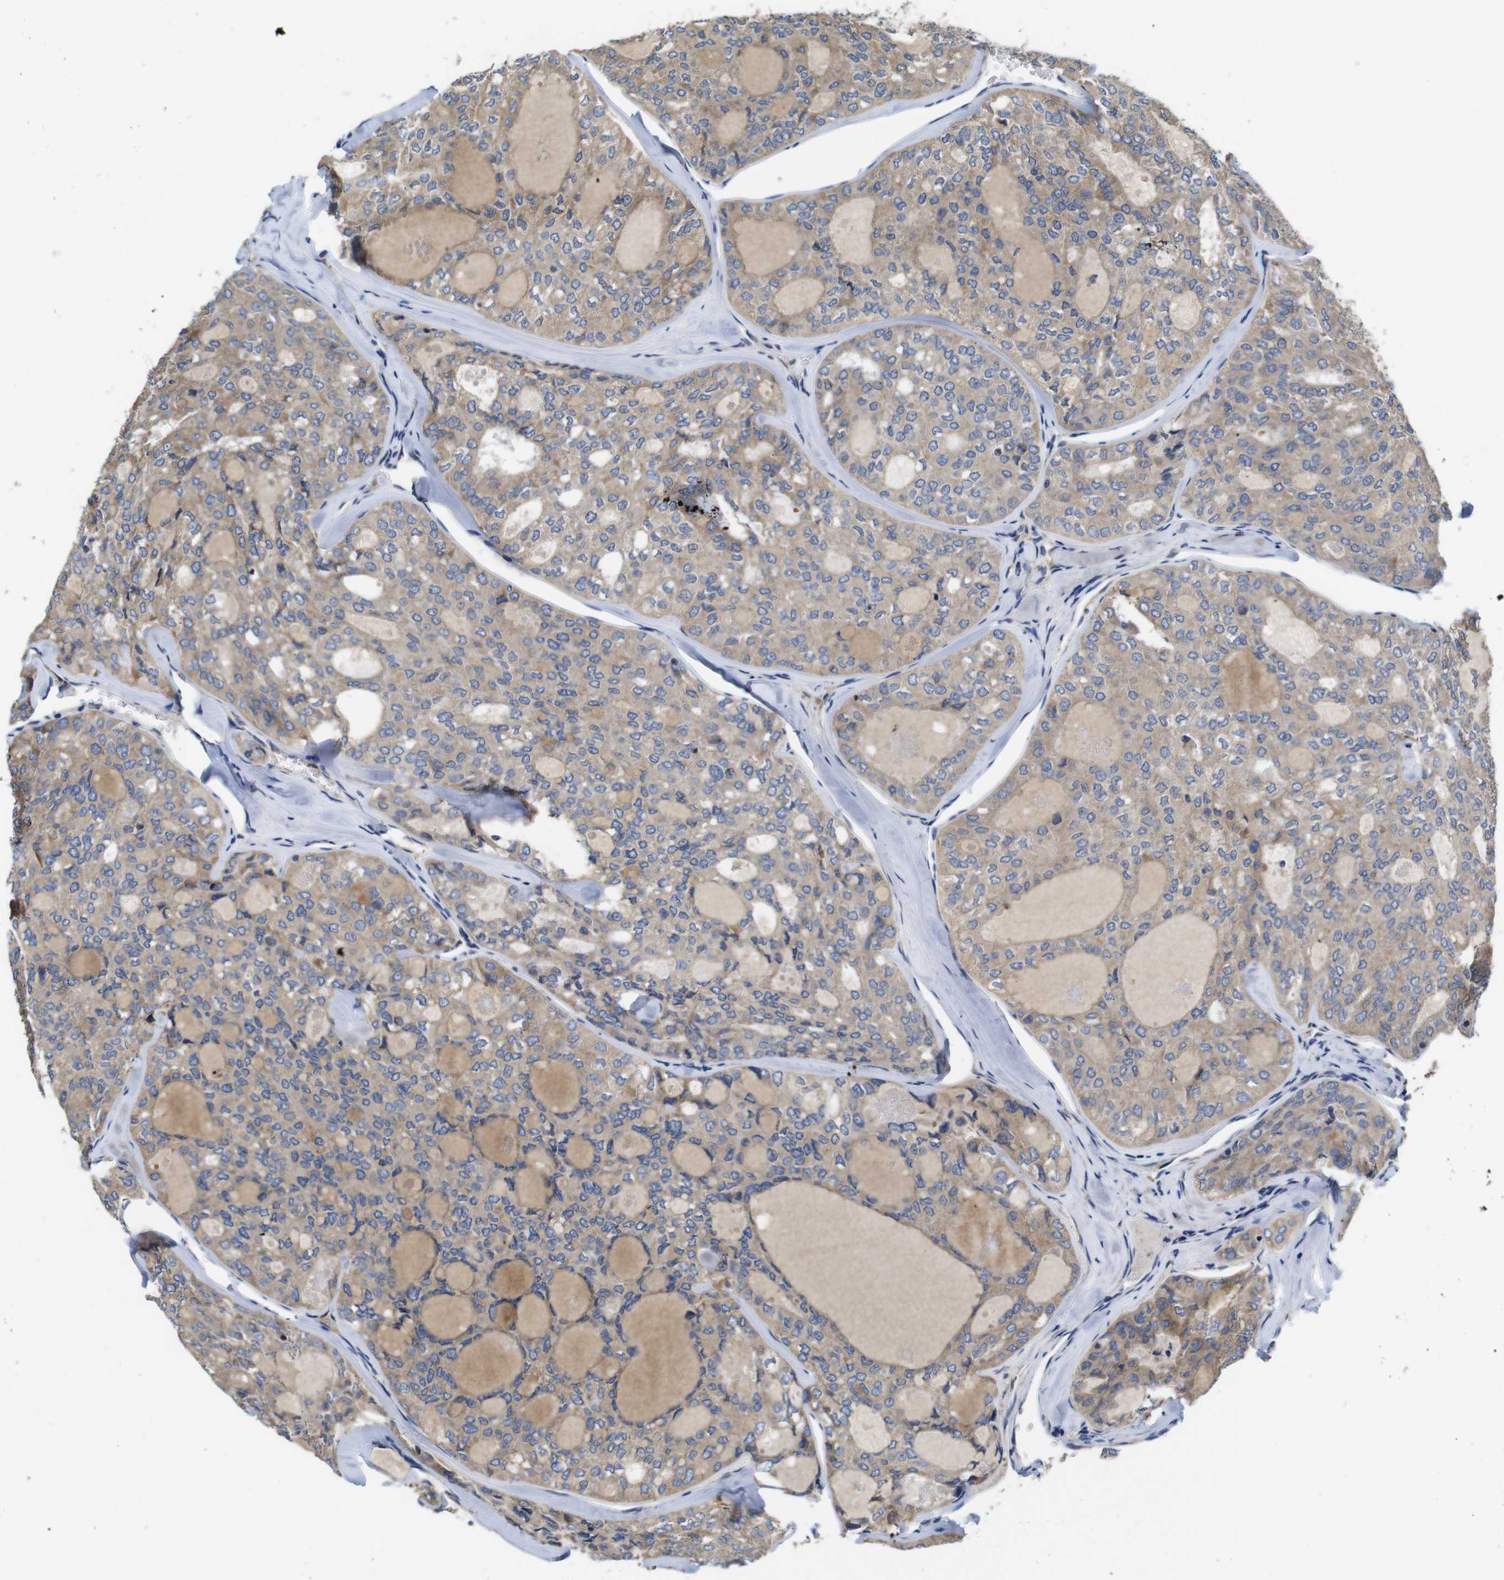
{"staining": {"intensity": "weak", "quantity": ">75%", "location": "cytoplasmic/membranous"}, "tissue": "thyroid cancer", "cell_type": "Tumor cells", "image_type": "cancer", "snomed": [{"axis": "morphology", "description": "Follicular adenoma carcinoma, NOS"}, {"axis": "topography", "description": "Thyroid gland"}], "caption": "This image shows immunohistochemistry (IHC) staining of human thyroid follicular adenoma carcinoma, with low weak cytoplasmic/membranous expression in approximately >75% of tumor cells.", "gene": "MARCHF7", "patient": {"sex": "male", "age": 75}}